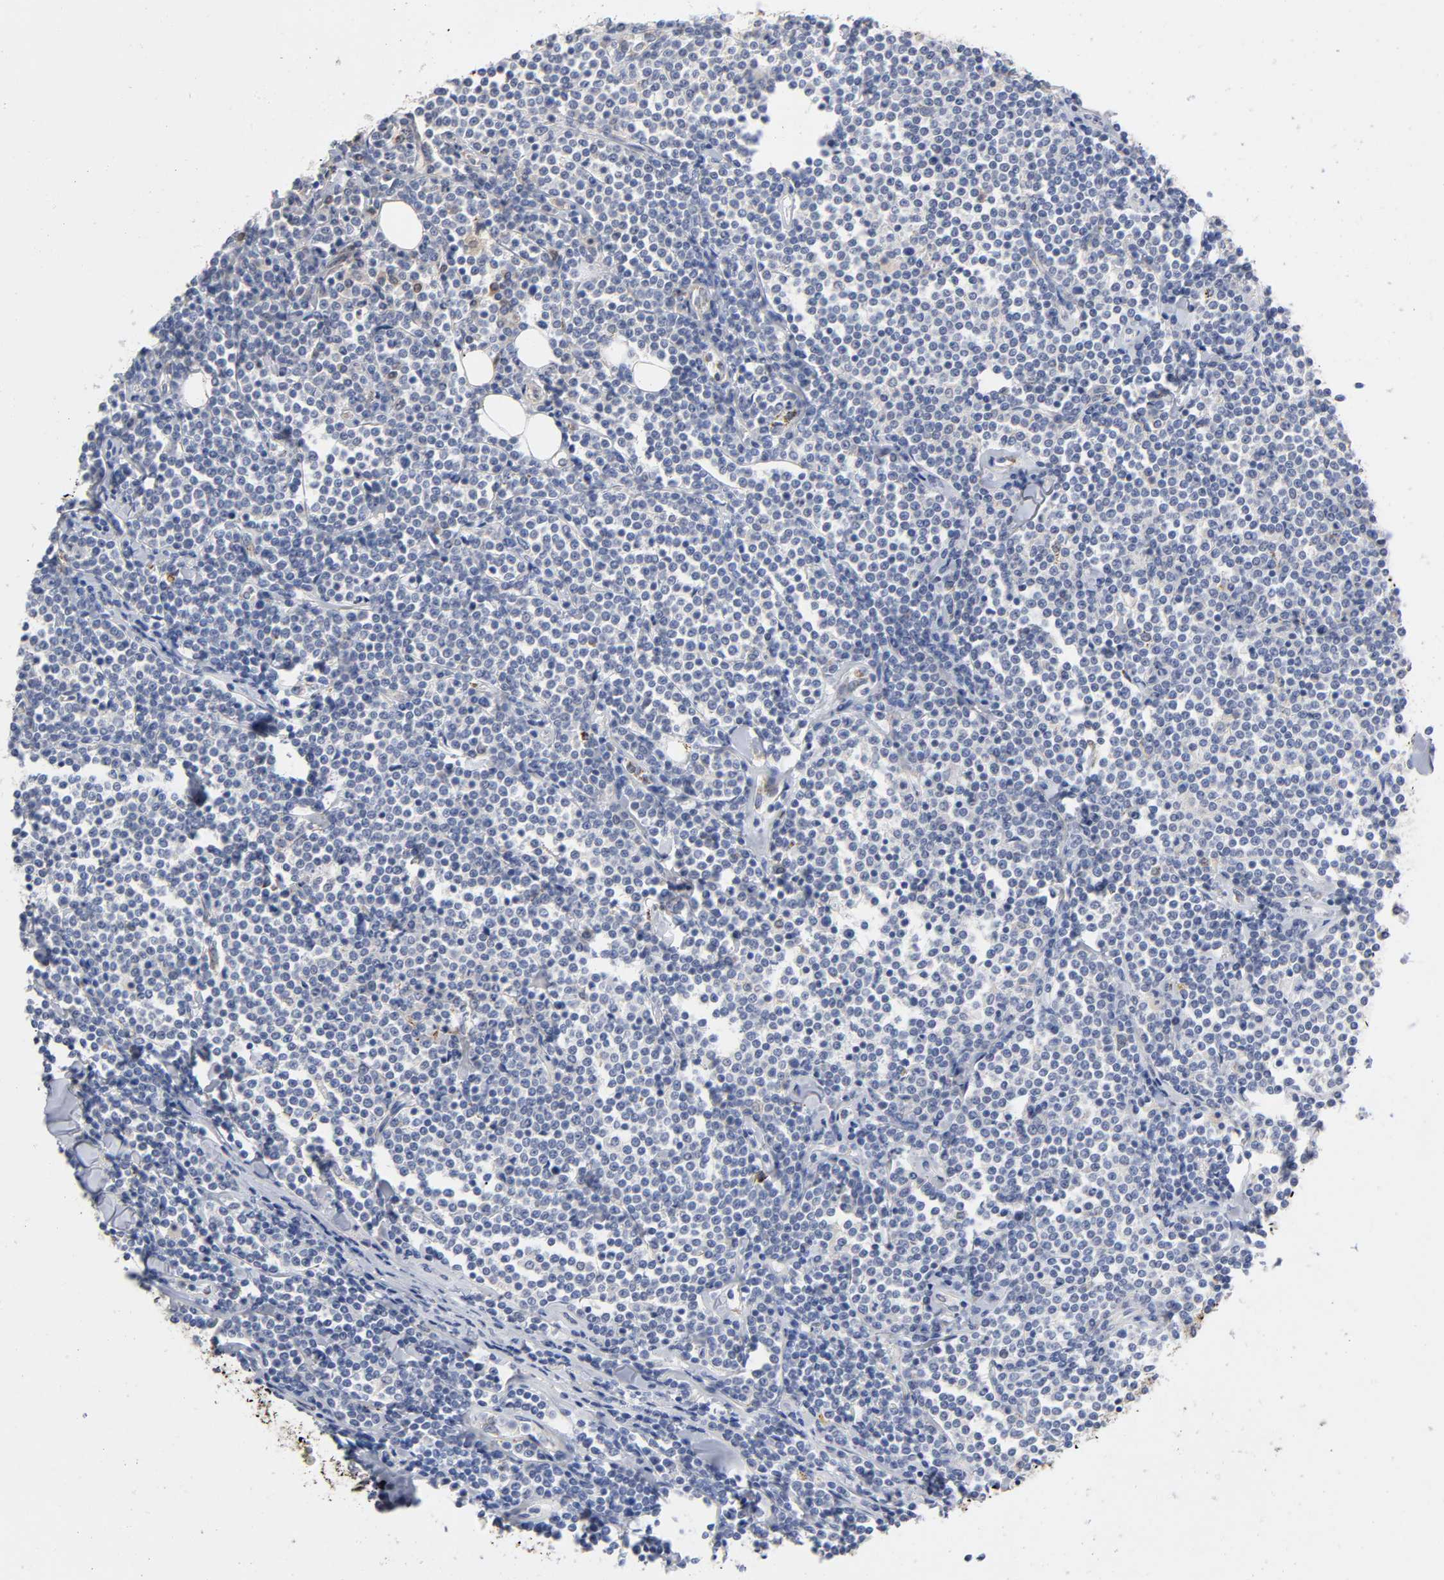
{"staining": {"intensity": "negative", "quantity": "none", "location": "none"}, "tissue": "lymphoma", "cell_type": "Tumor cells", "image_type": "cancer", "snomed": [{"axis": "morphology", "description": "Malignant lymphoma, non-Hodgkin's type, Low grade"}, {"axis": "topography", "description": "Soft tissue"}], "caption": "A photomicrograph of human low-grade malignant lymphoma, non-Hodgkin's type is negative for staining in tumor cells.", "gene": "ISG15", "patient": {"sex": "male", "age": 92}}